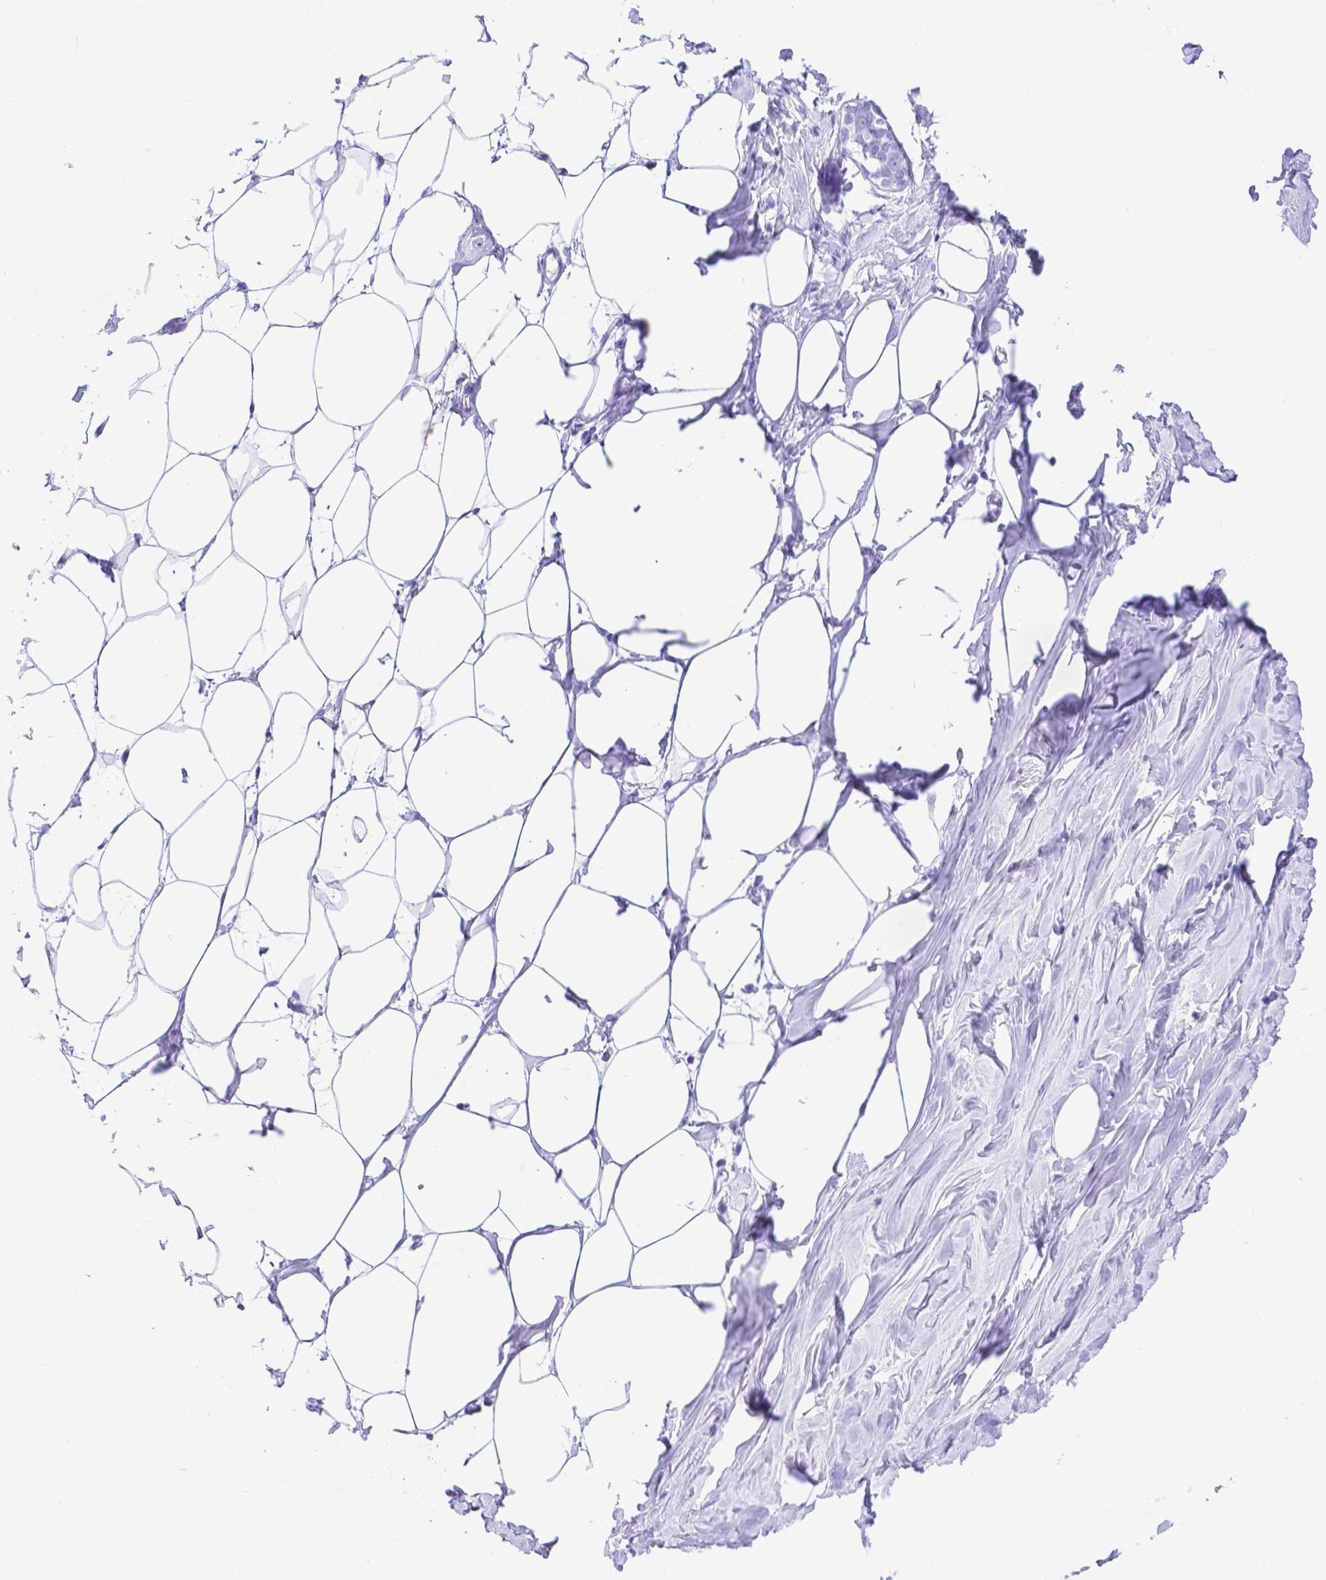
{"staining": {"intensity": "negative", "quantity": "none", "location": "none"}, "tissue": "breast", "cell_type": "Adipocytes", "image_type": "normal", "snomed": [{"axis": "morphology", "description": "Normal tissue, NOS"}, {"axis": "topography", "description": "Breast"}], "caption": "Immunohistochemical staining of normal breast shows no significant expression in adipocytes.", "gene": "SMR3A", "patient": {"sex": "female", "age": 27}}